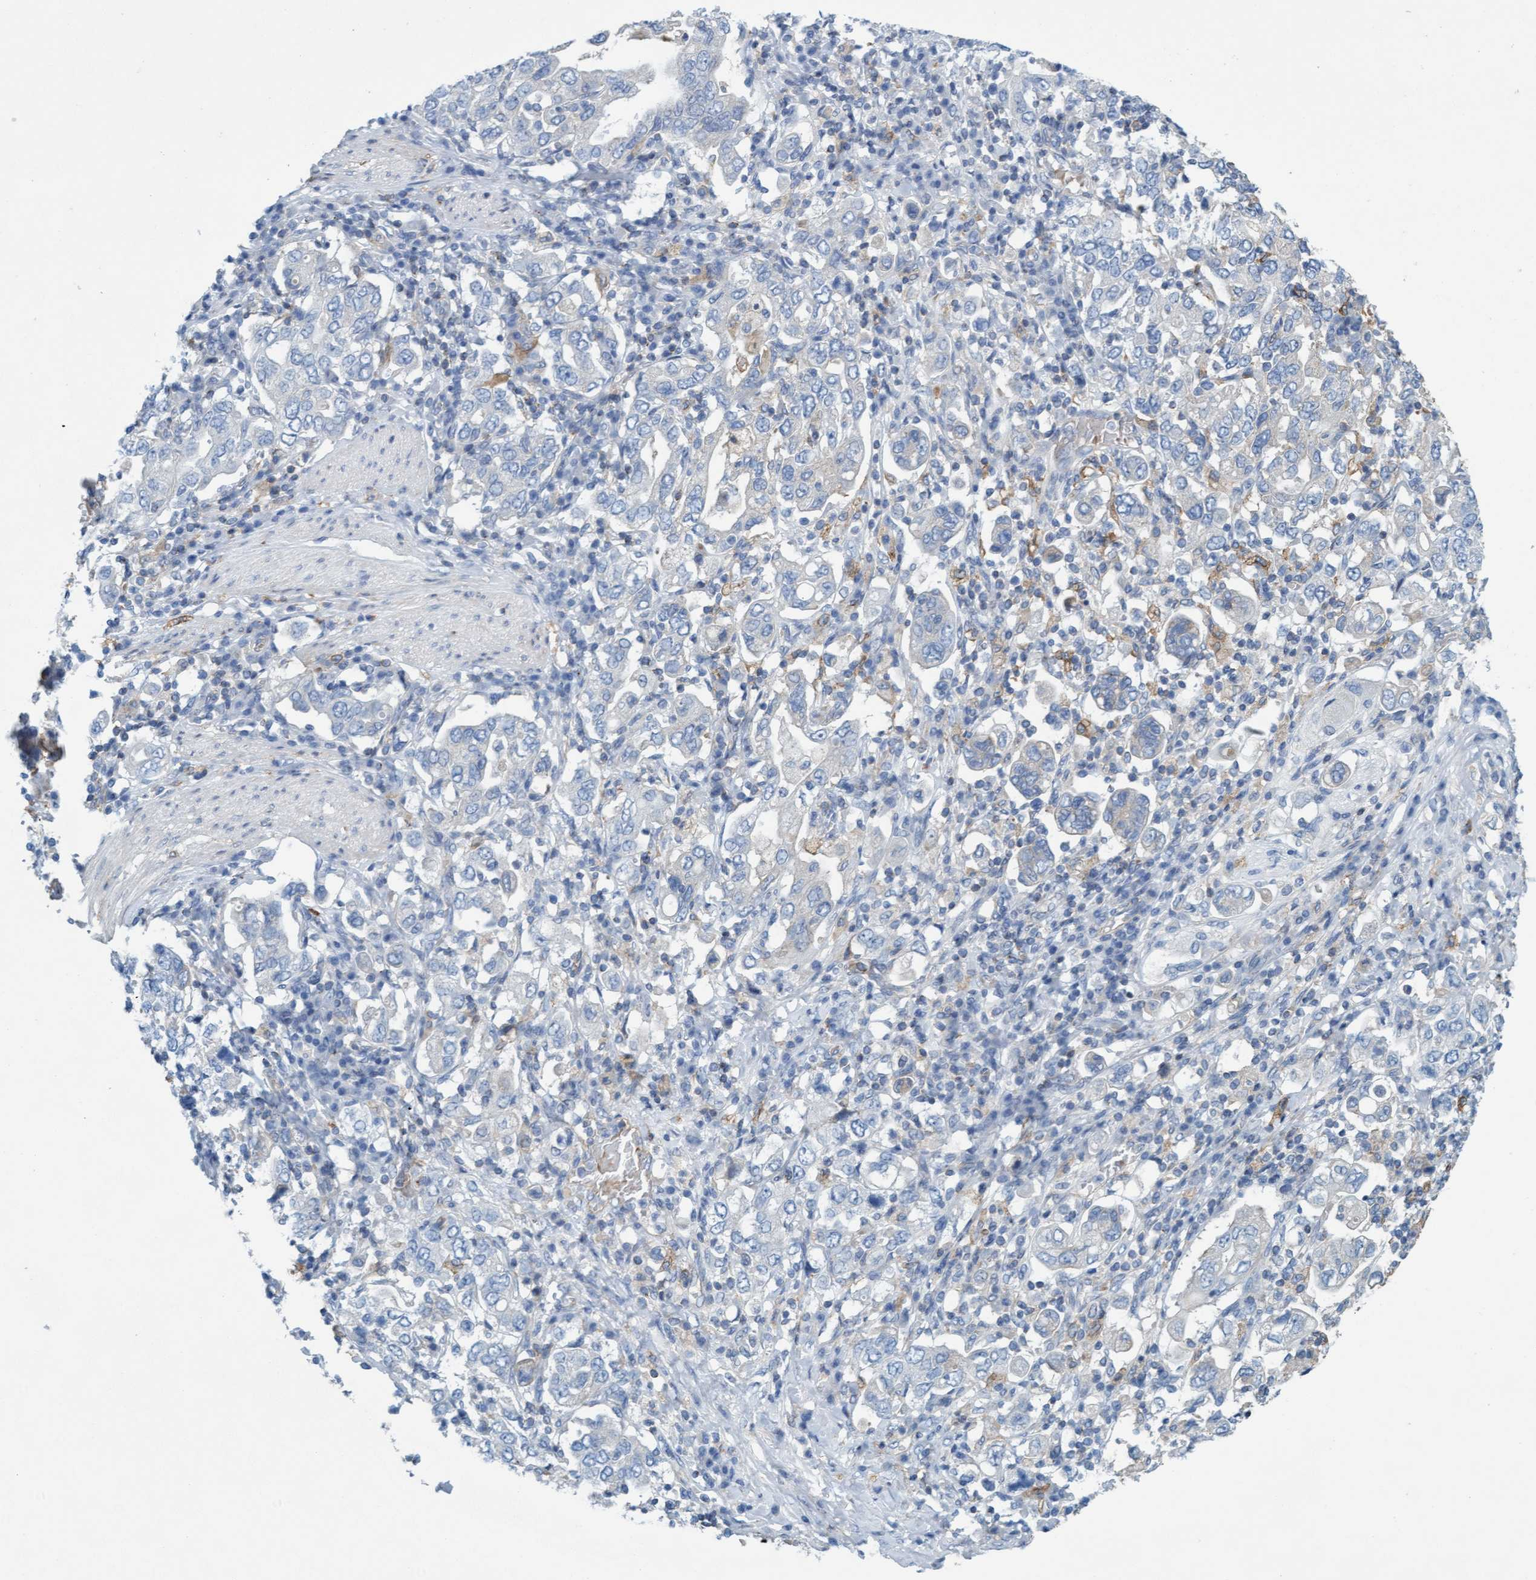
{"staining": {"intensity": "negative", "quantity": "none", "location": "none"}, "tissue": "stomach cancer", "cell_type": "Tumor cells", "image_type": "cancer", "snomed": [{"axis": "morphology", "description": "Adenocarcinoma, NOS"}, {"axis": "topography", "description": "Stomach, upper"}], "caption": "Protein analysis of stomach adenocarcinoma displays no significant positivity in tumor cells. Nuclei are stained in blue.", "gene": "SIGIRR", "patient": {"sex": "male", "age": 62}}